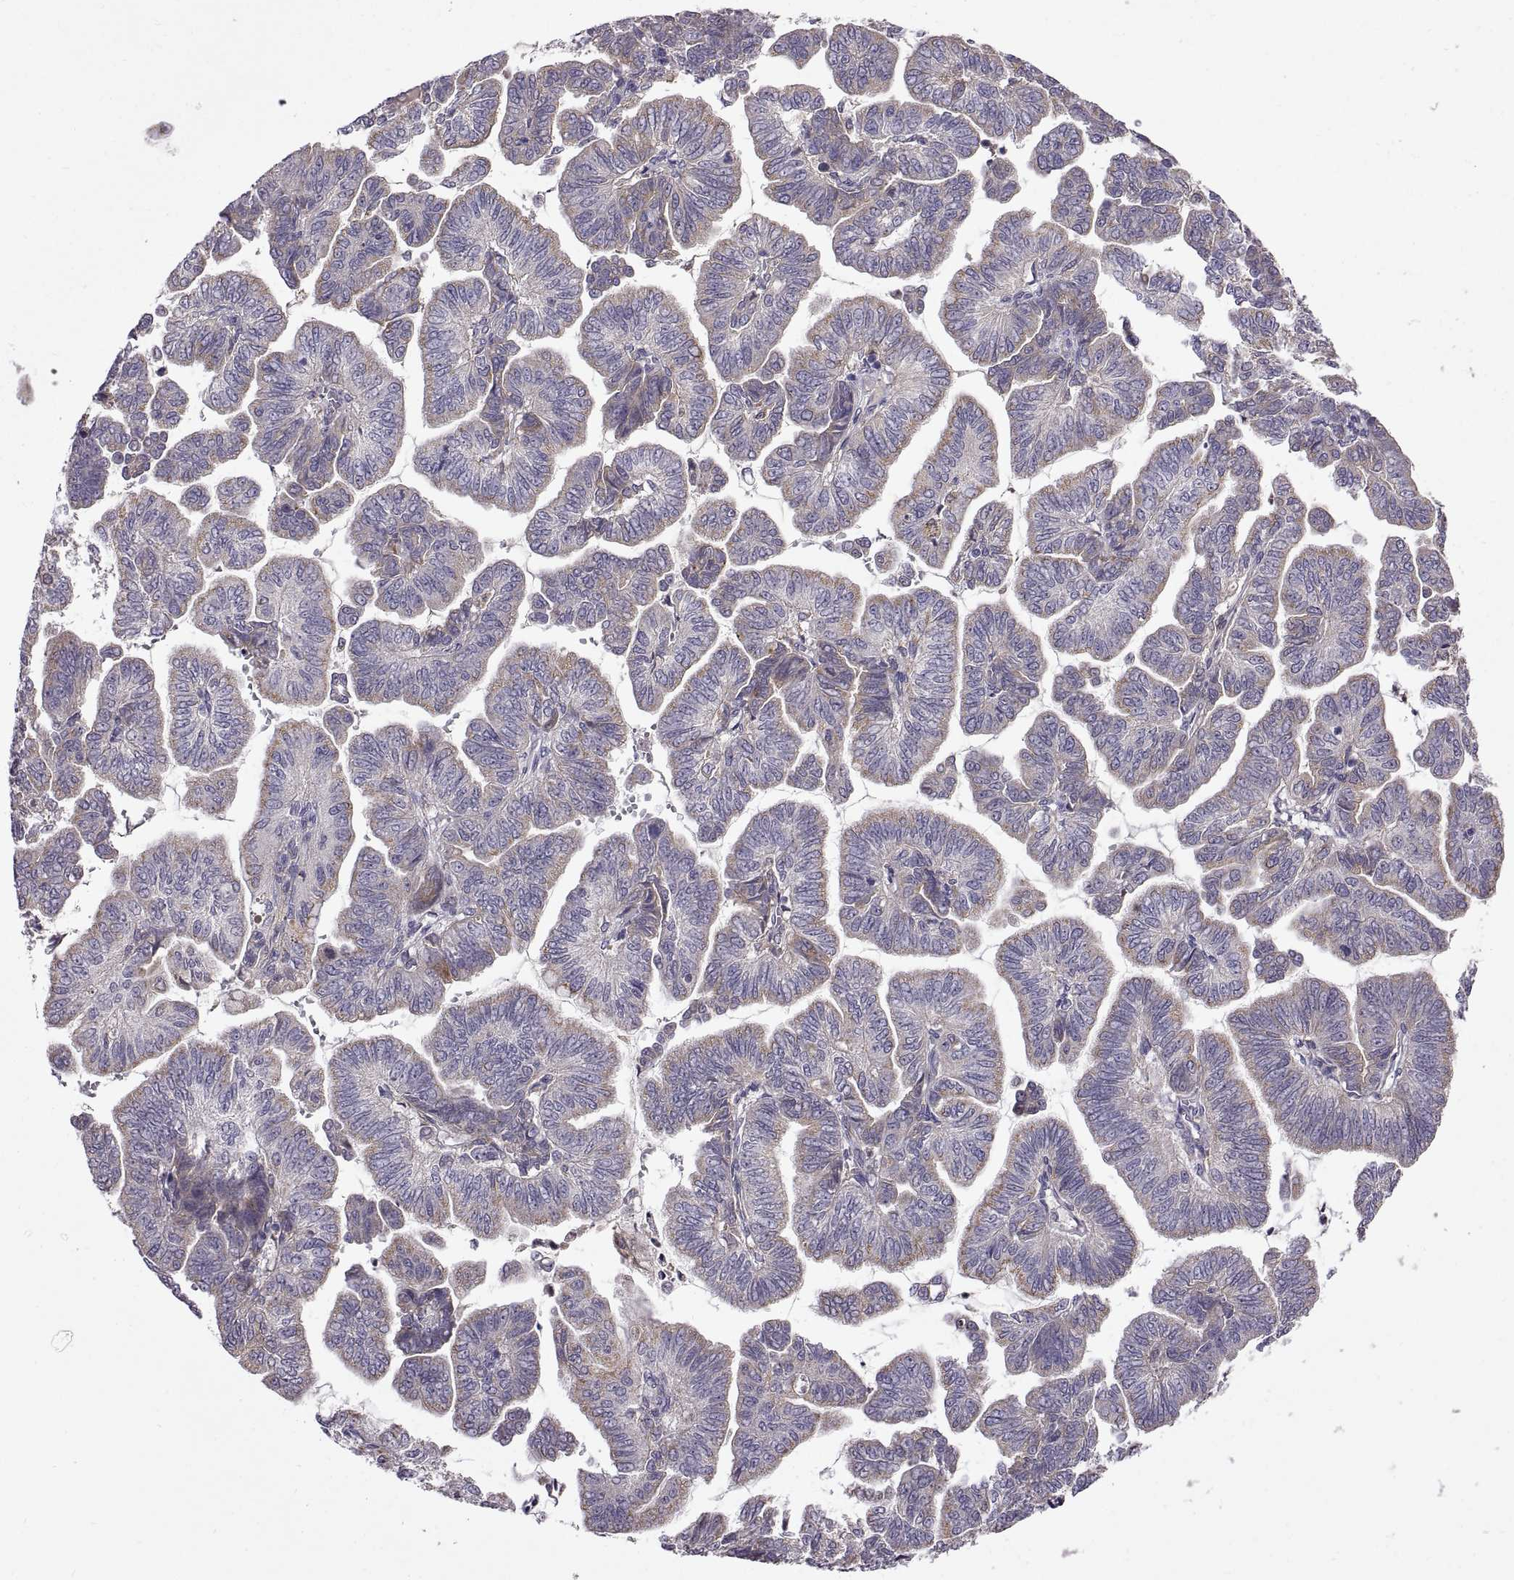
{"staining": {"intensity": "weak", "quantity": "25%-75%", "location": "cytoplasmic/membranous"}, "tissue": "stomach cancer", "cell_type": "Tumor cells", "image_type": "cancer", "snomed": [{"axis": "morphology", "description": "Adenocarcinoma, NOS"}, {"axis": "topography", "description": "Stomach"}], "caption": "Immunohistochemistry photomicrograph of neoplastic tissue: human stomach cancer (adenocarcinoma) stained using IHC shows low levels of weak protein expression localized specifically in the cytoplasmic/membranous of tumor cells, appearing as a cytoplasmic/membranous brown color.", "gene": "ARSL", "patient": {"sex": "male", "age": 83}}